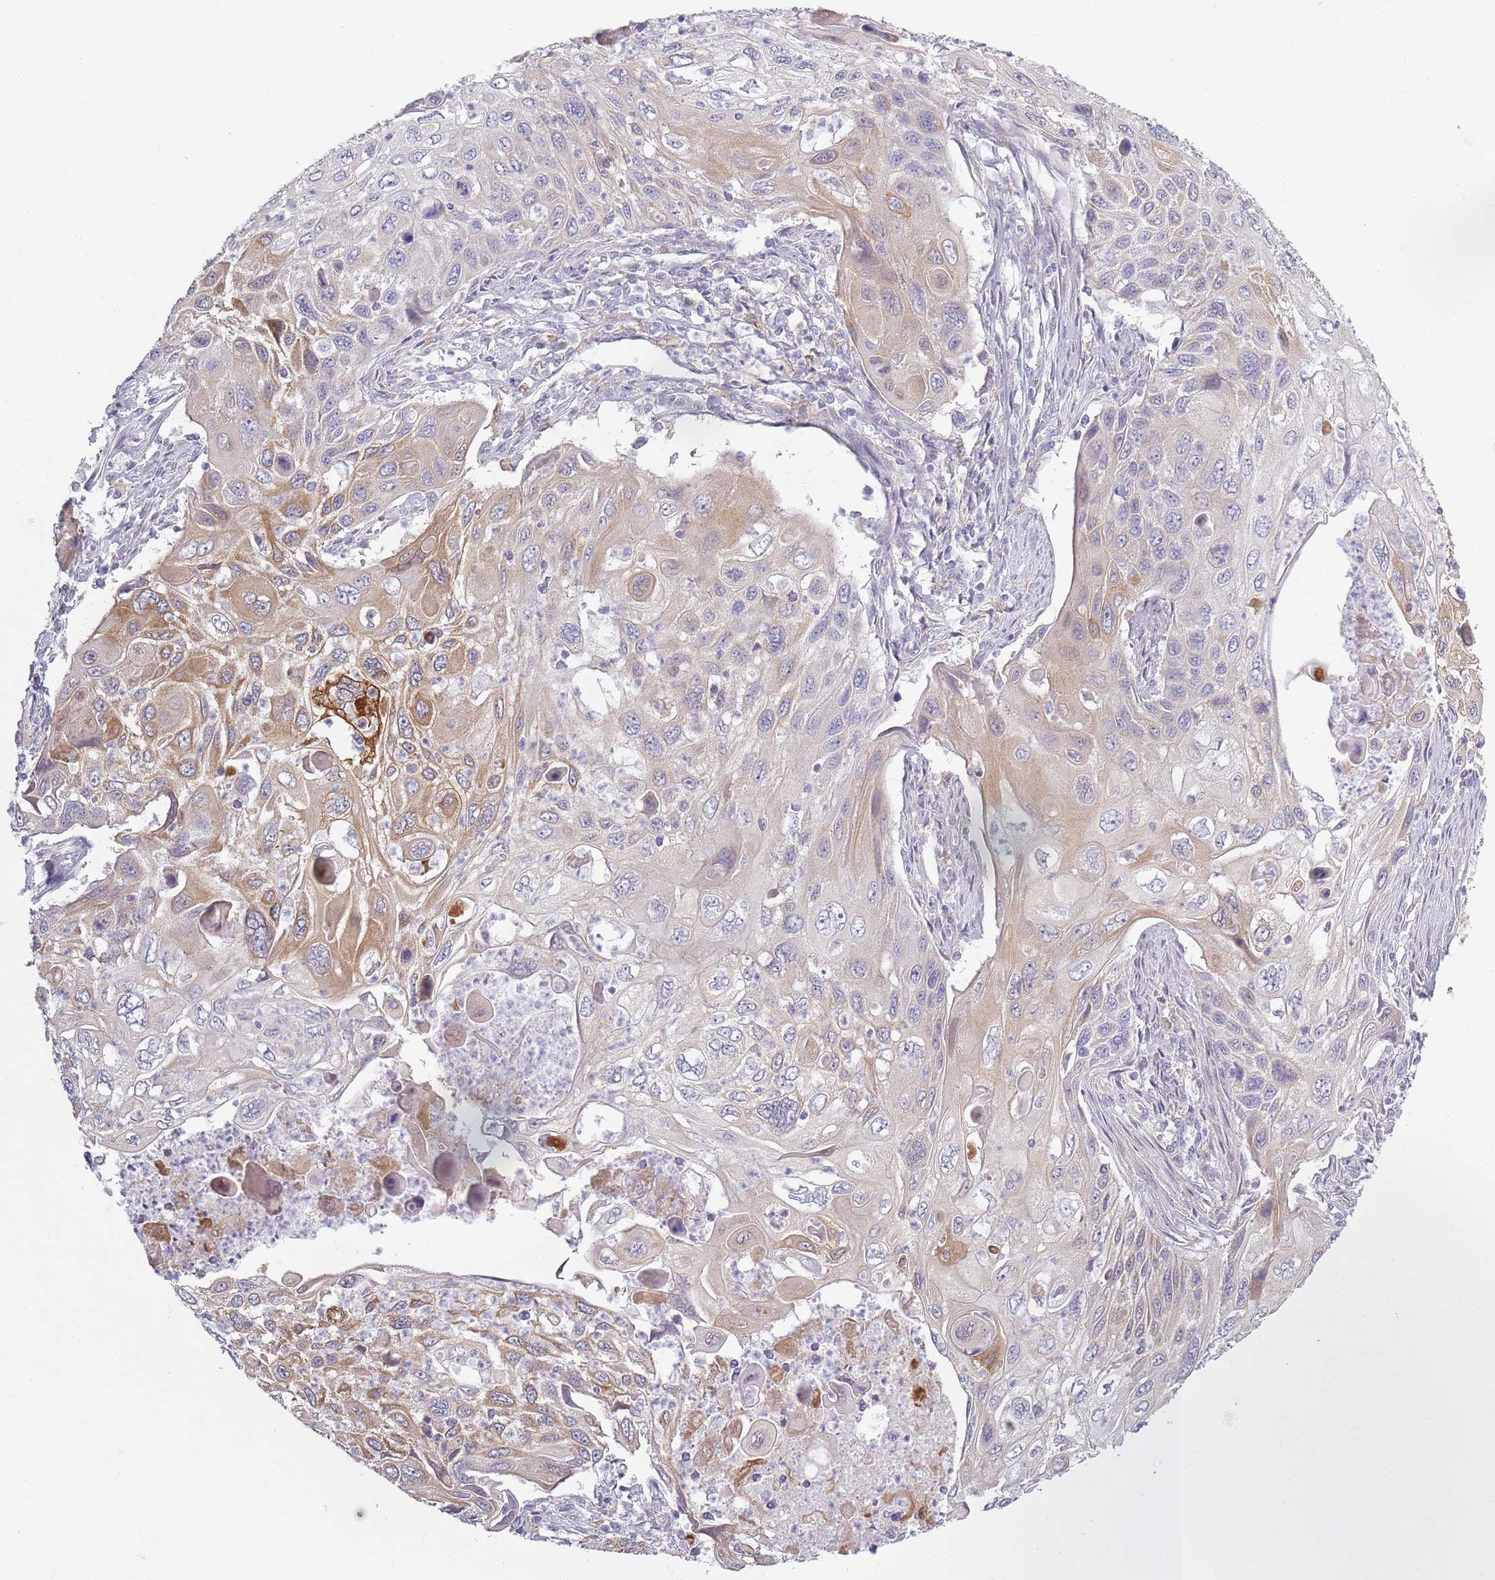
{"staining": {"intensity": "moderate", "quantity": "<25%", "location": "cytoplasmic/membranous"}, "tissue": "cervical cancer", "cell_type": "Tumor cells", "image_type": "cancer", "snomed": [{"axis": "morphology", "description": "Squamous cell carcinoma, NOS"}, {"axis": "topography", "description": "Cervix"}], "caption": "Moderate cytoplasmic/membranous staining is appreciated in approximately <25% of tumor cells in cervical squamous cell carcinoma.", "gene": "COQ5", "patient": {"sex": "female", "age": 70}}